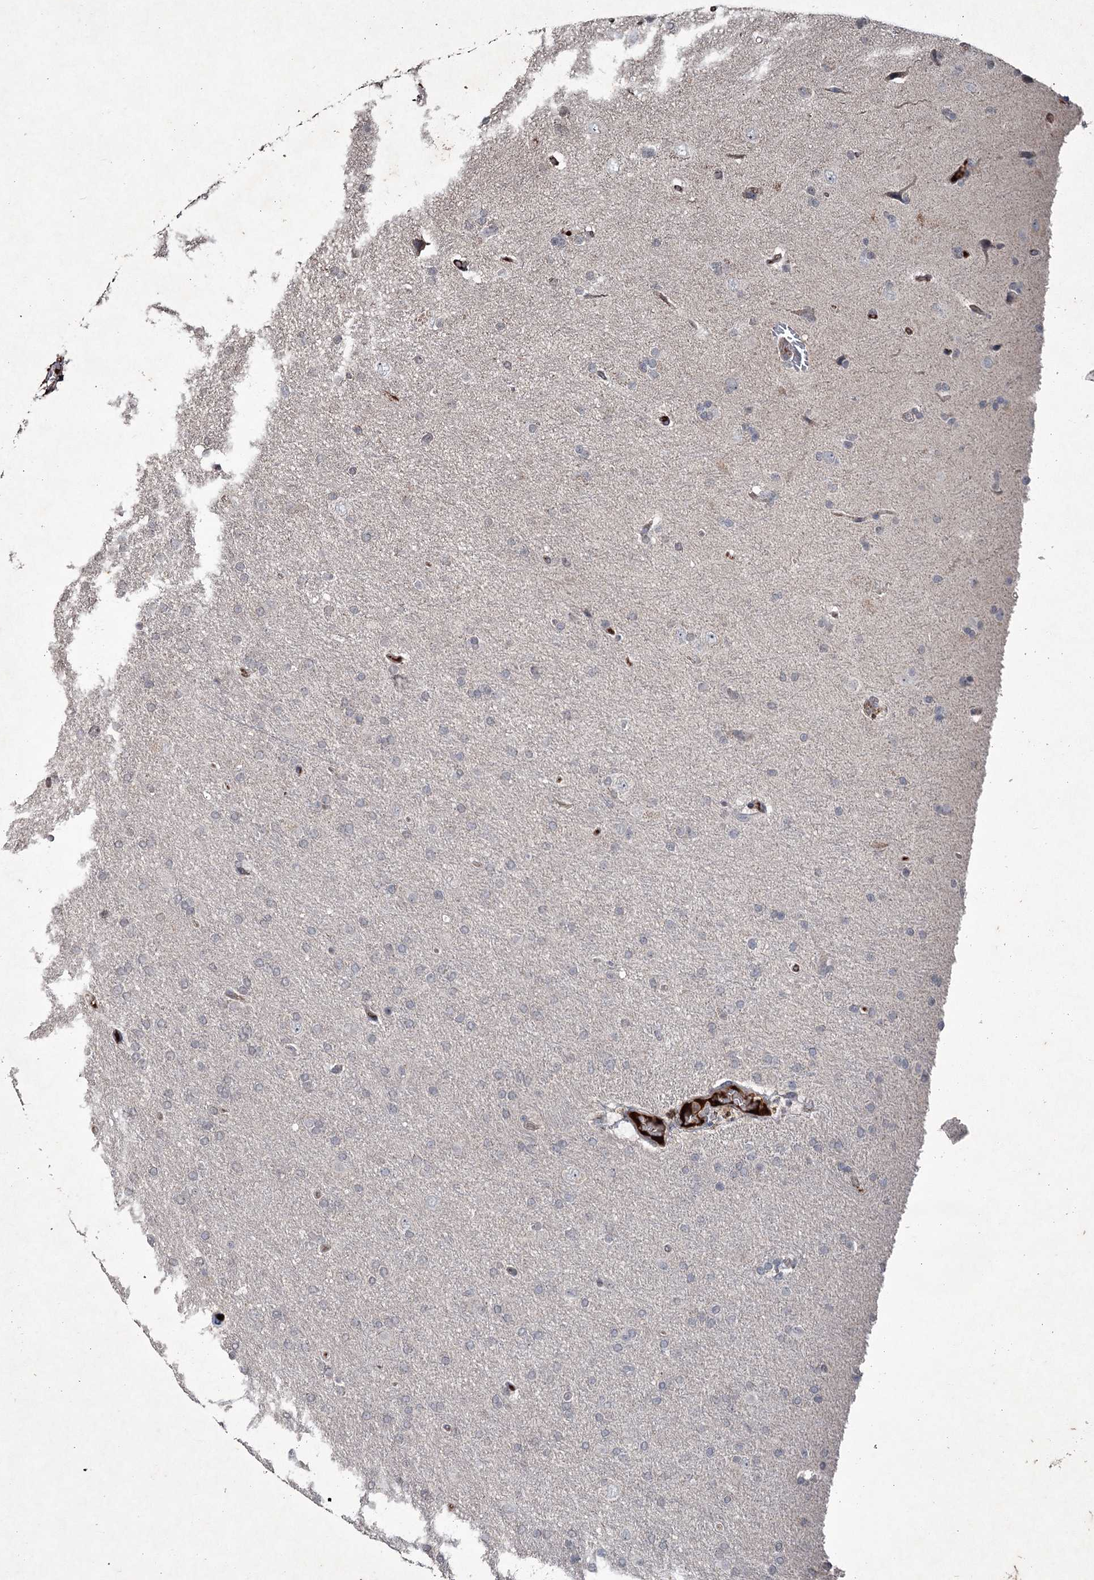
{"staining": {"intensity": "negative", "quantity": "none", "location": "none"}, "tissue": "glioma", "cell_type": "Tumor cells", "image_type": "cancer", "snomed": [{"axis": "morphology", "description": "Glioma, malignant, High grade"}, {"axis": "topography", "description": "Brain"}], "caption": "The immunohistochemistry (IHC) micrograph has no significant positivity in tumor cells of glioma tissue. (Brightfield microscopy of DAB (3,3'-diaminobenzidine) immunohistochemistry at high magnification).", "gene": "PGLYRP2", "patient": {"sex": "male", "age": 72}}